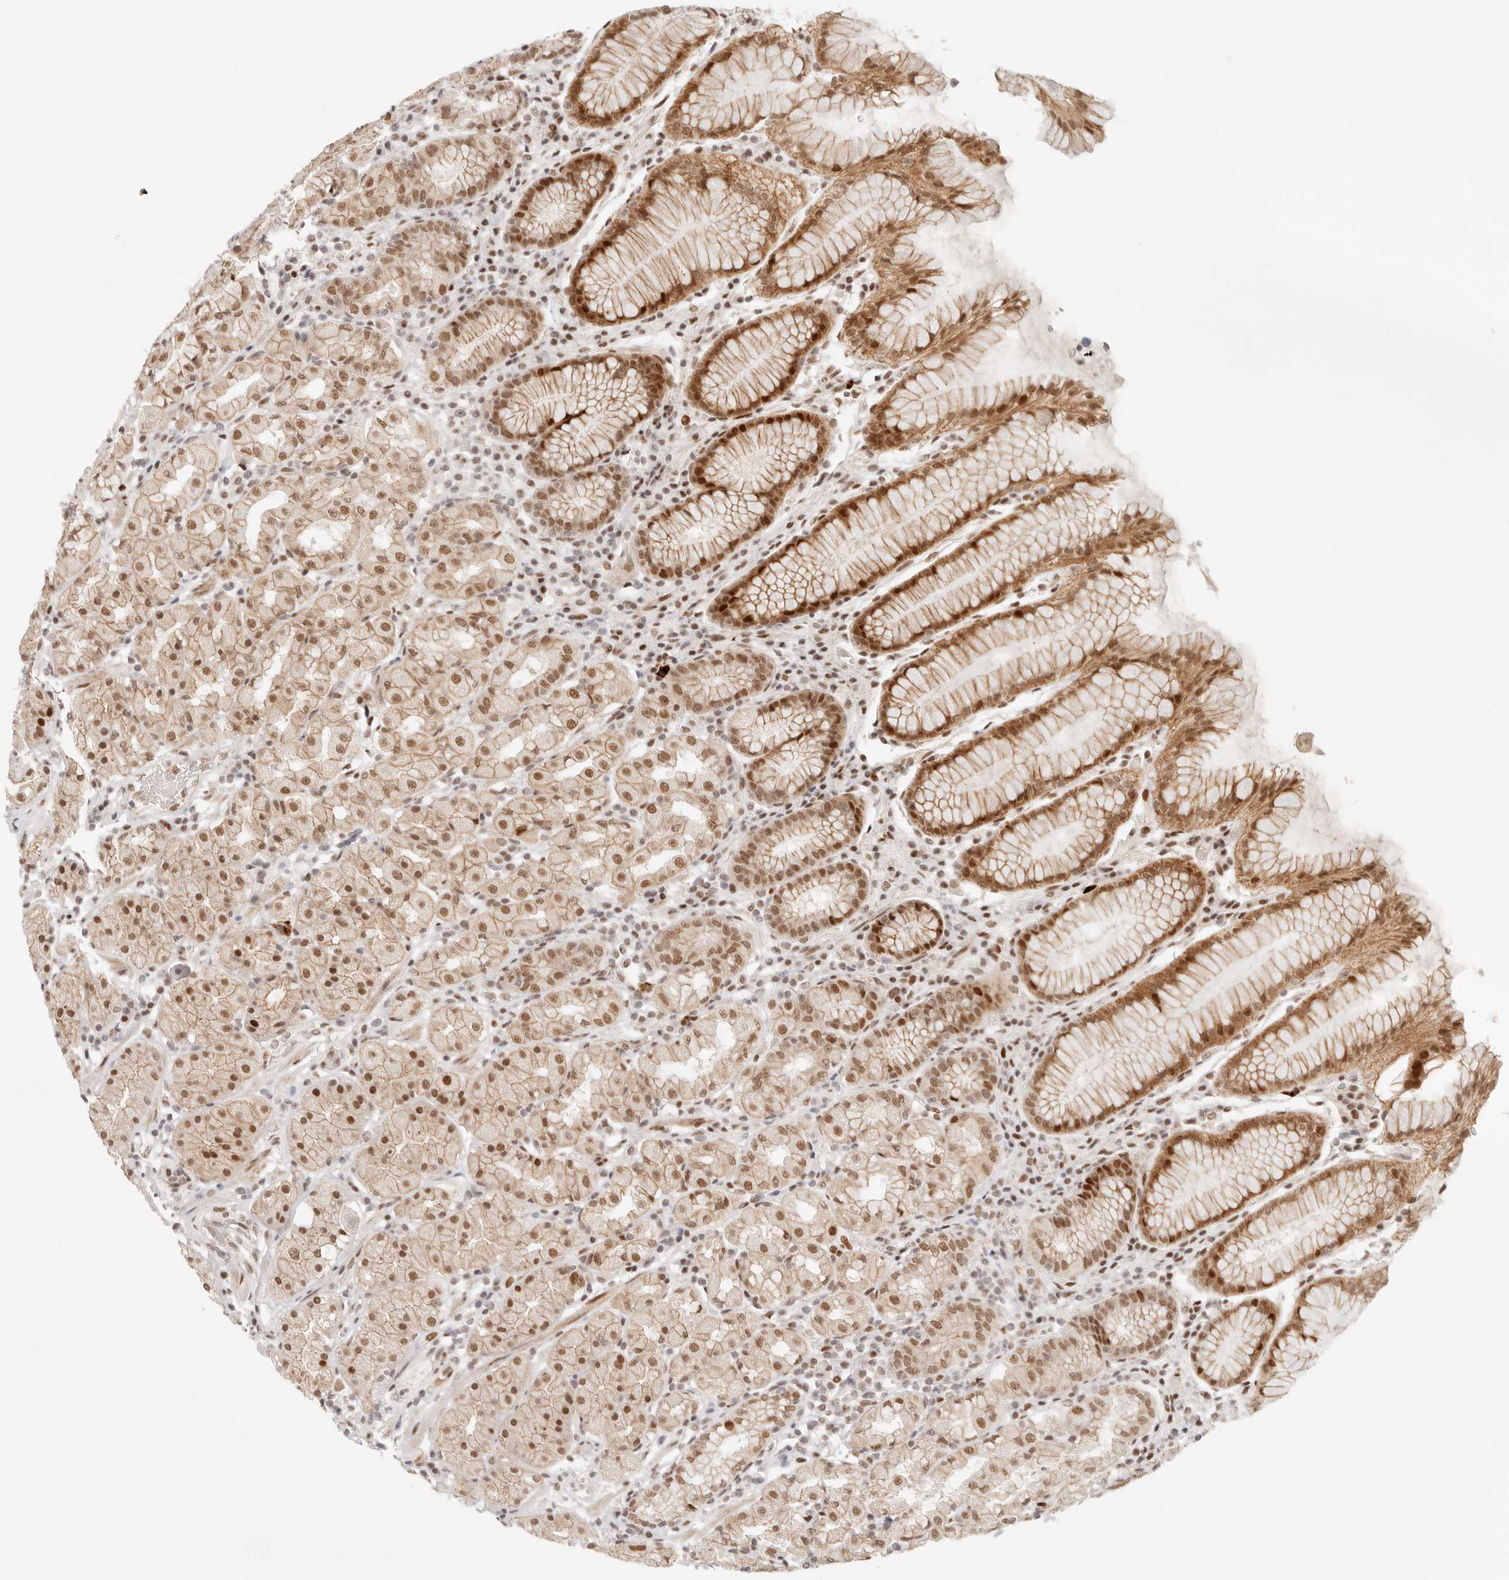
{"staining": {"intensity": "moderate", "quantity": ">75%", "location": "cytoplasmic/membranous,nuclear"}, "tissue": "stomach", "cell_type": "Glandular cells", "image_type": "normal", "snomed": [{"axis": "morphology", "description": "Normal tissue, NOS"}, {"axis": "topography", "description": "Stomach, lower"}], "caption": "An IHC image of benign tissue is shown. Protein staining in brown labels moderate cytoplasmic/membranous,nuclear positivity in stomach within glandular cells.", "gene": "HOXC5", "patient": {"sex": "female", "age": 56}}